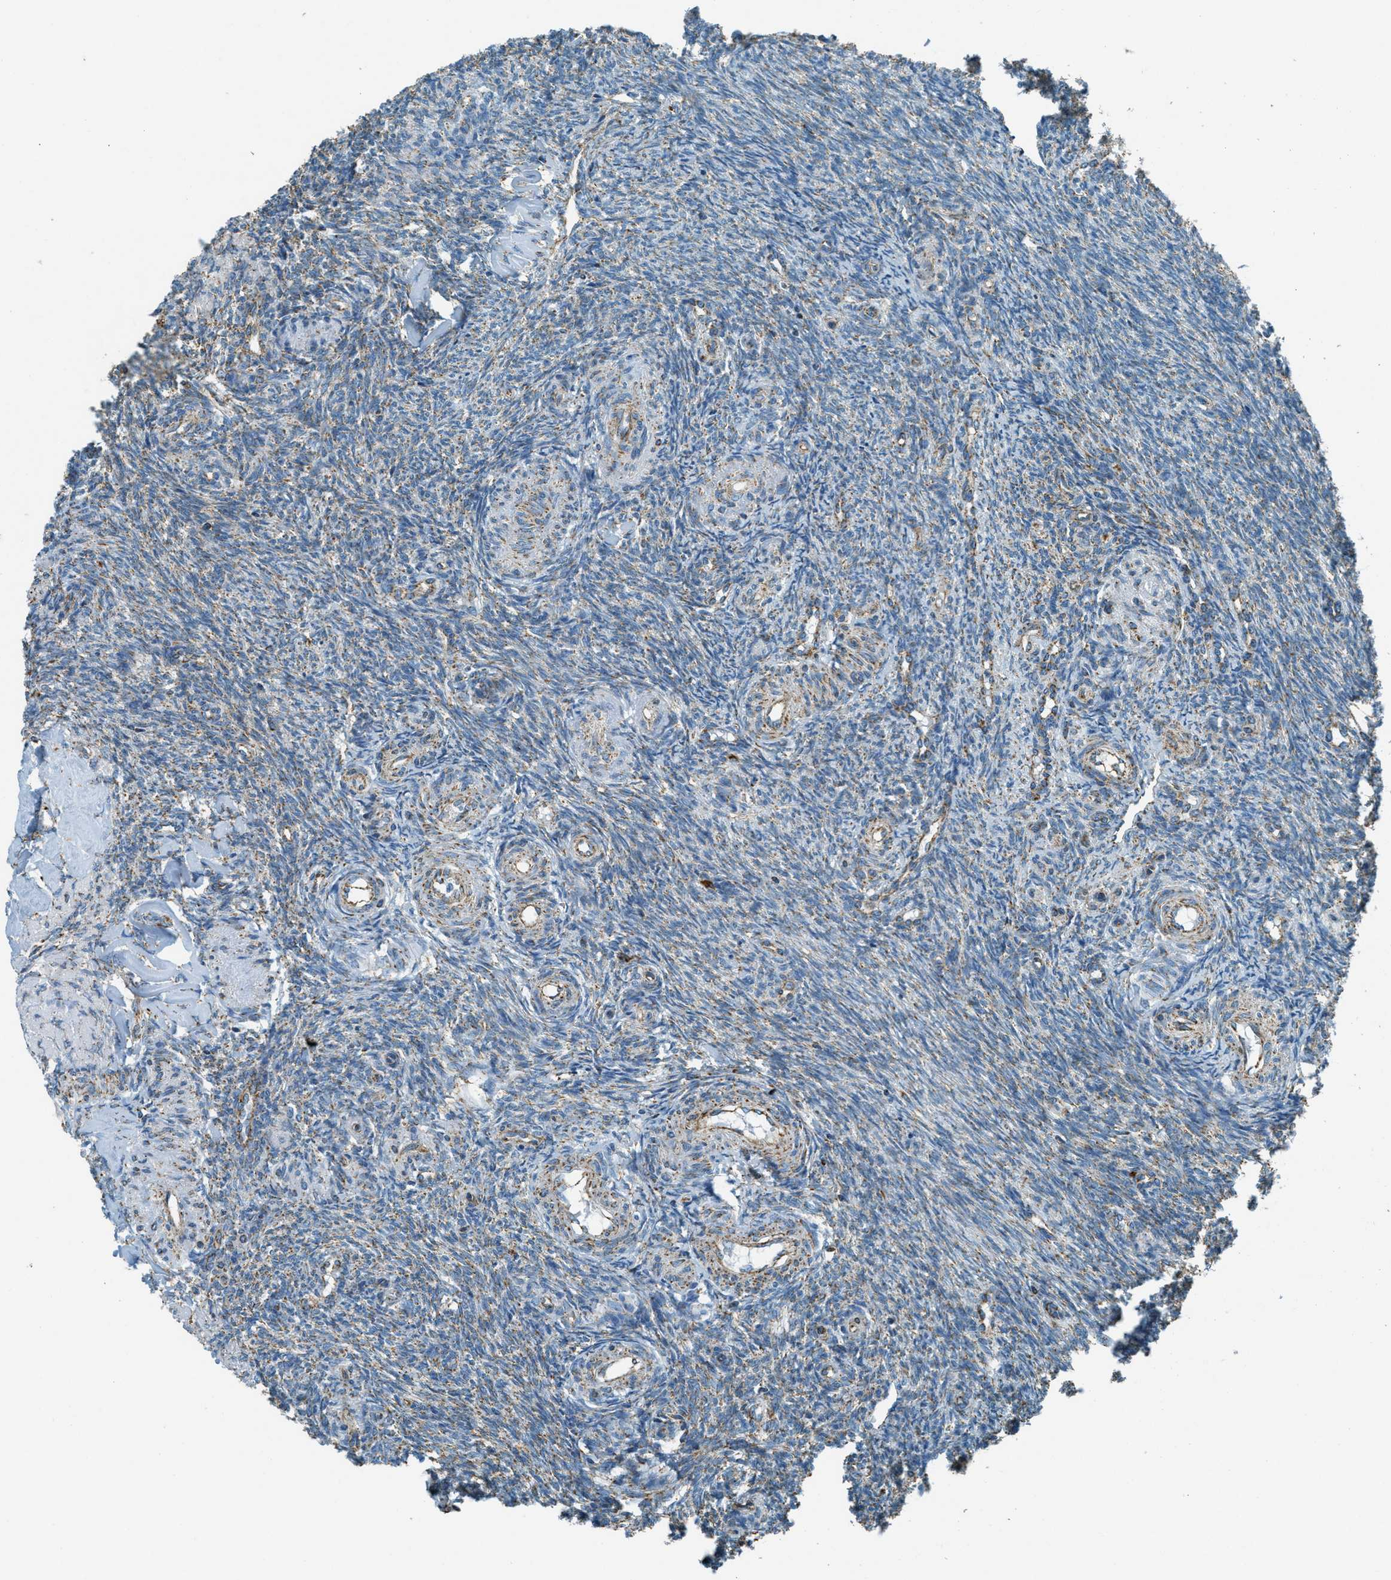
{"staining": {"intensity": "strong", "quantity": "25%-75%", "location": "cytoplasmic/membranous"}, "tissue": "ovary", "cell_type": "Follicle cells", "image_type": "normal", "snomed": [{"axis": "morphology", "description": "Normal tissue, NOS"}, {"axis": "topography", "description": "Ovary"}], "caption": "Follicle cells exhibit strong cytoplasmic/membranous positivity in about 25%-75% of cells in unremarkable ovary. The protein of interest is shown in brown color, while the nuclei are stained blue.", "gene": "CHST15", "patient": {"sex": "female", "age": 41}}